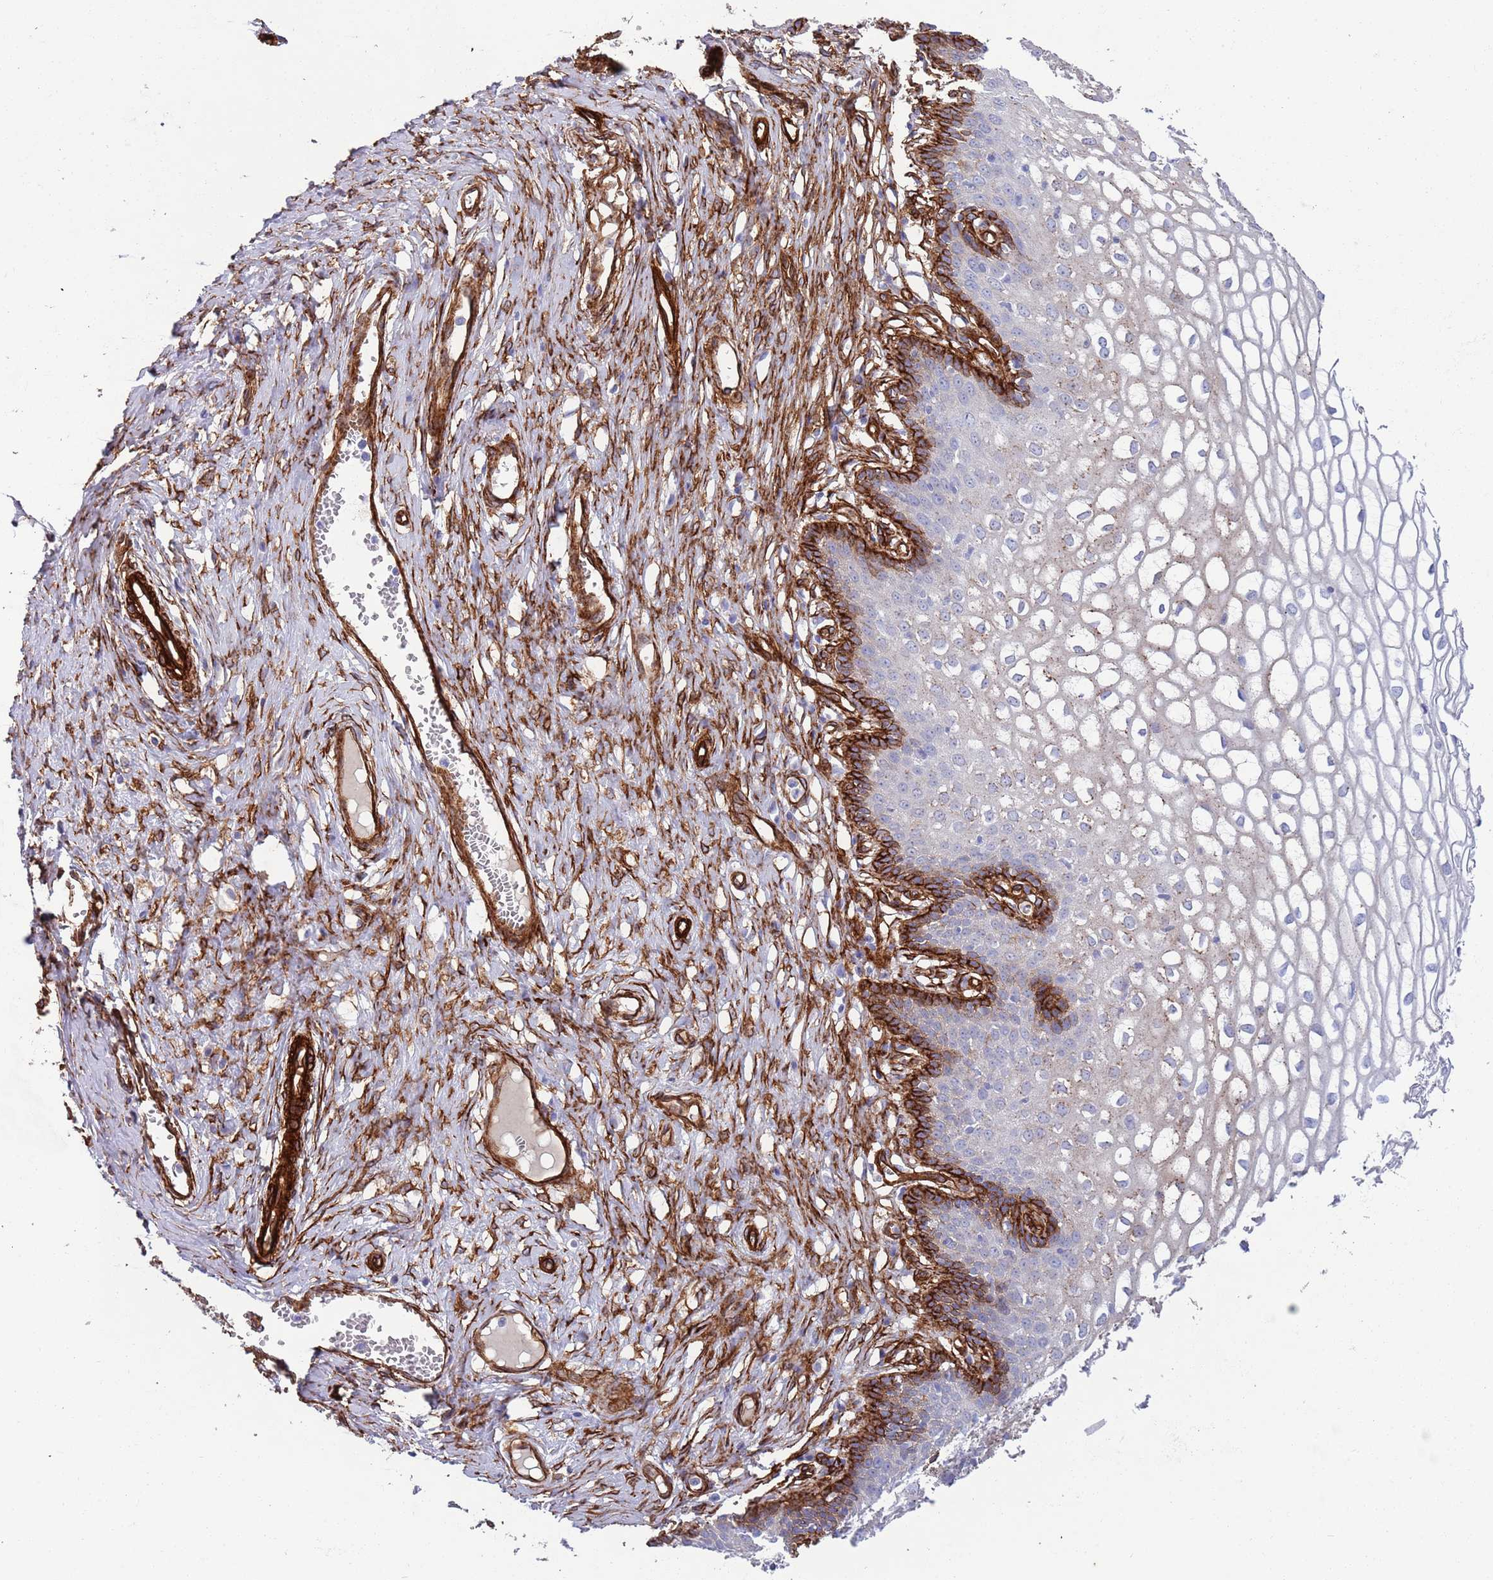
{"staining": {"intensity": "moderate", "quantity": "<25%", "location": "cytoplasmic/membranous"}, "tissue": "cervix", "cell_type": "Glandular cells", "image_type": "normal", "snomed": [{"axis": "morphology", "description": "Normal tissue, NOS"}, {"axis": "morphology", "description": "Adenocarcinoma, NOS"}, {"axis": "topography", "description": "Cervix"}], "caption": "Protein expression analysis of normal cervix displays moderate cytoplasmic/membranous staining in approximately <25% of glandular cells. (brown staining indicates protein expression, while blue staining denotes nuclei).", "gene": "CAV2", "patient": {"sex": "female", "age": 29}}